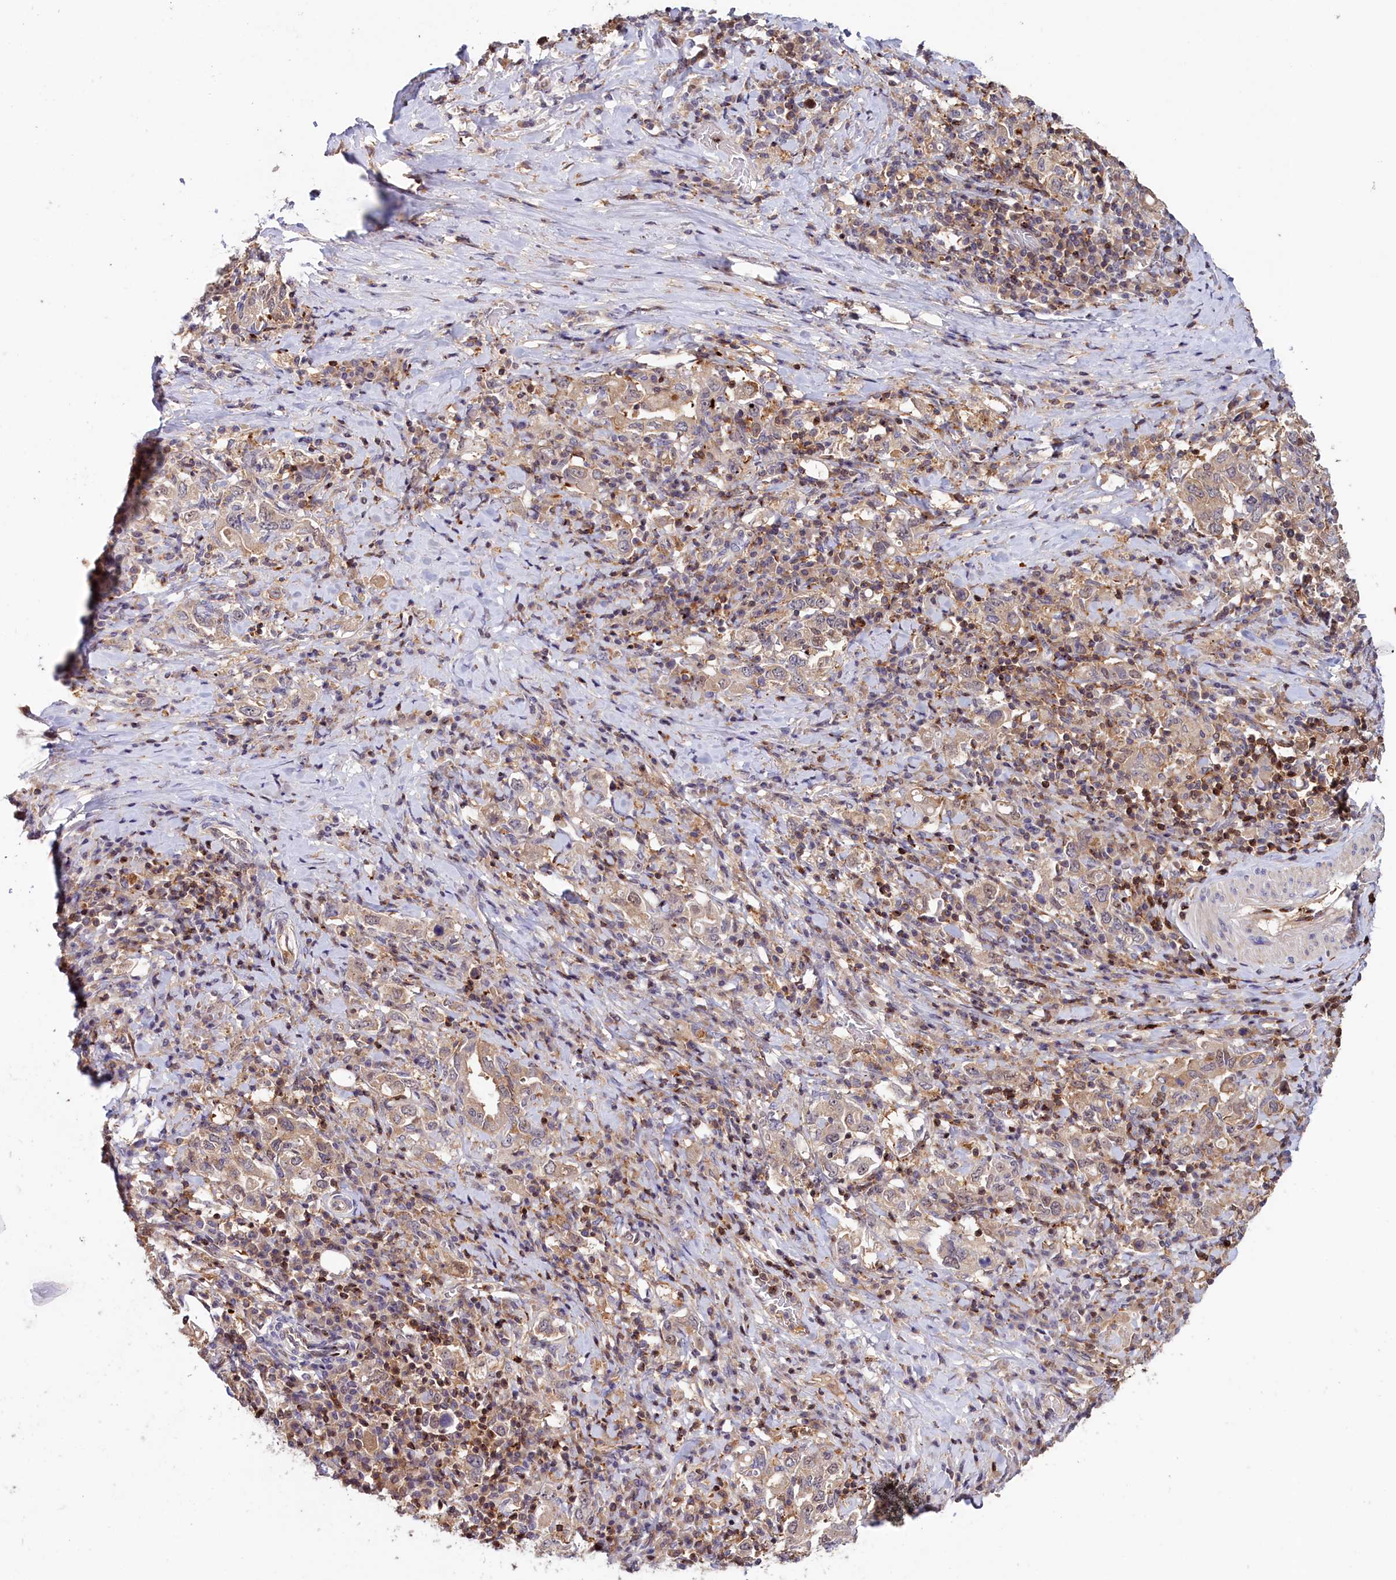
{"staining": {"intensity": "weak", "quantity": ">75%", "location": "cytoplasmic/membranous"}, "tissue": "stomach cancer", "cell_type": "Tumor cells", "image_type": "cancer", "snomed": [{"axis": "morphology", "description": "Adenocarcinoma, NOS"}, {"axis": "topography", "description": "Stomach, upper"}, {"axis": "topography", "description": "Stomach"}], "caption": "Adenocarcinoma (stomach) was stained to show a protein in brown. There is low levels of weak cytoplasmic/membranous staining in about >75% of tumor cells.", "gene": "NEURL4", "patient": {"sex": "male", "age": 62}}